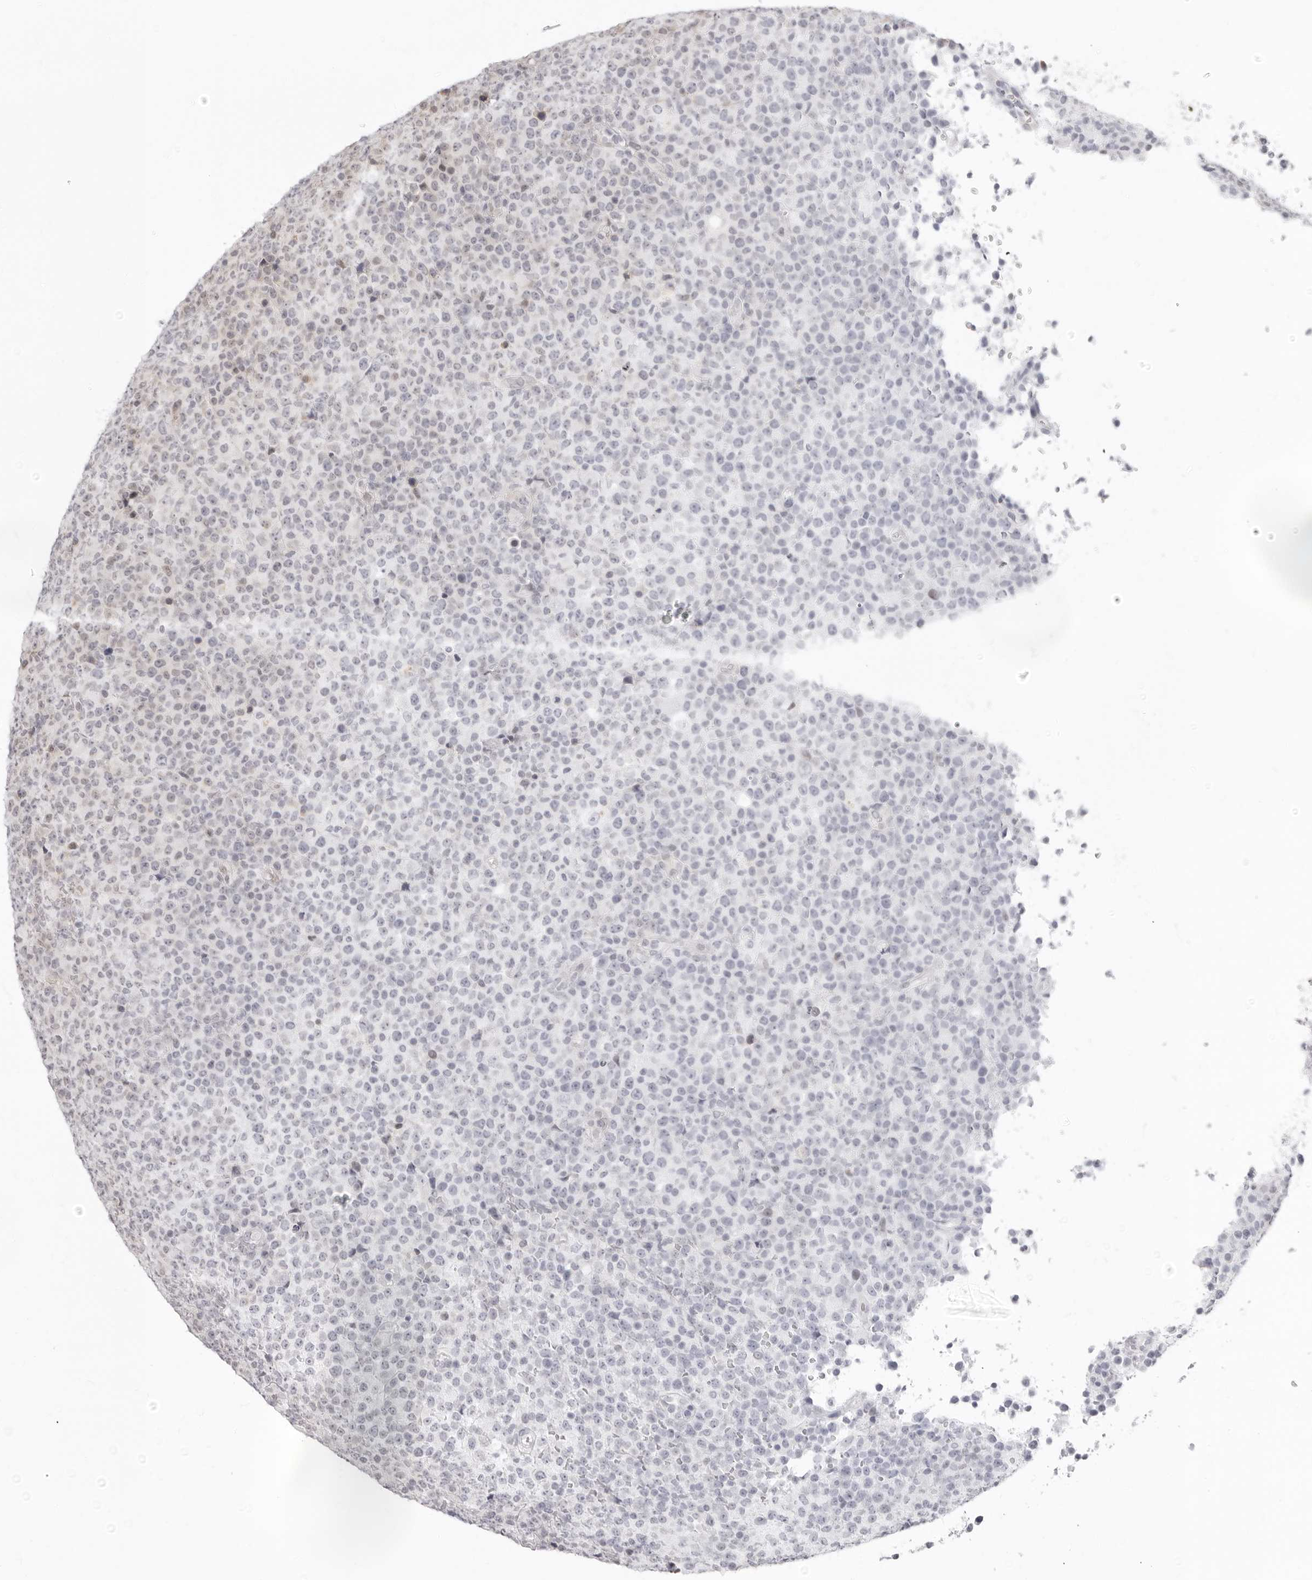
{"staining": {"intensity": "negative", "quantity": "none", "location": "none"}, "tissue": "lymphoma", "cell_type": "Tumor cells", "image_type": "cancer", "snomed": [{"axis": "morphology", "description": "Malignant lymphoma, non-Hodgkin's type, High grade"}, {"axis": "topography", "description": "Lymph node"}], "caption": "The image shows no significant expression in tumor cells of lymphoma.", "gene": "FDPS", "patient": {"sex": "male", "age": 13}}